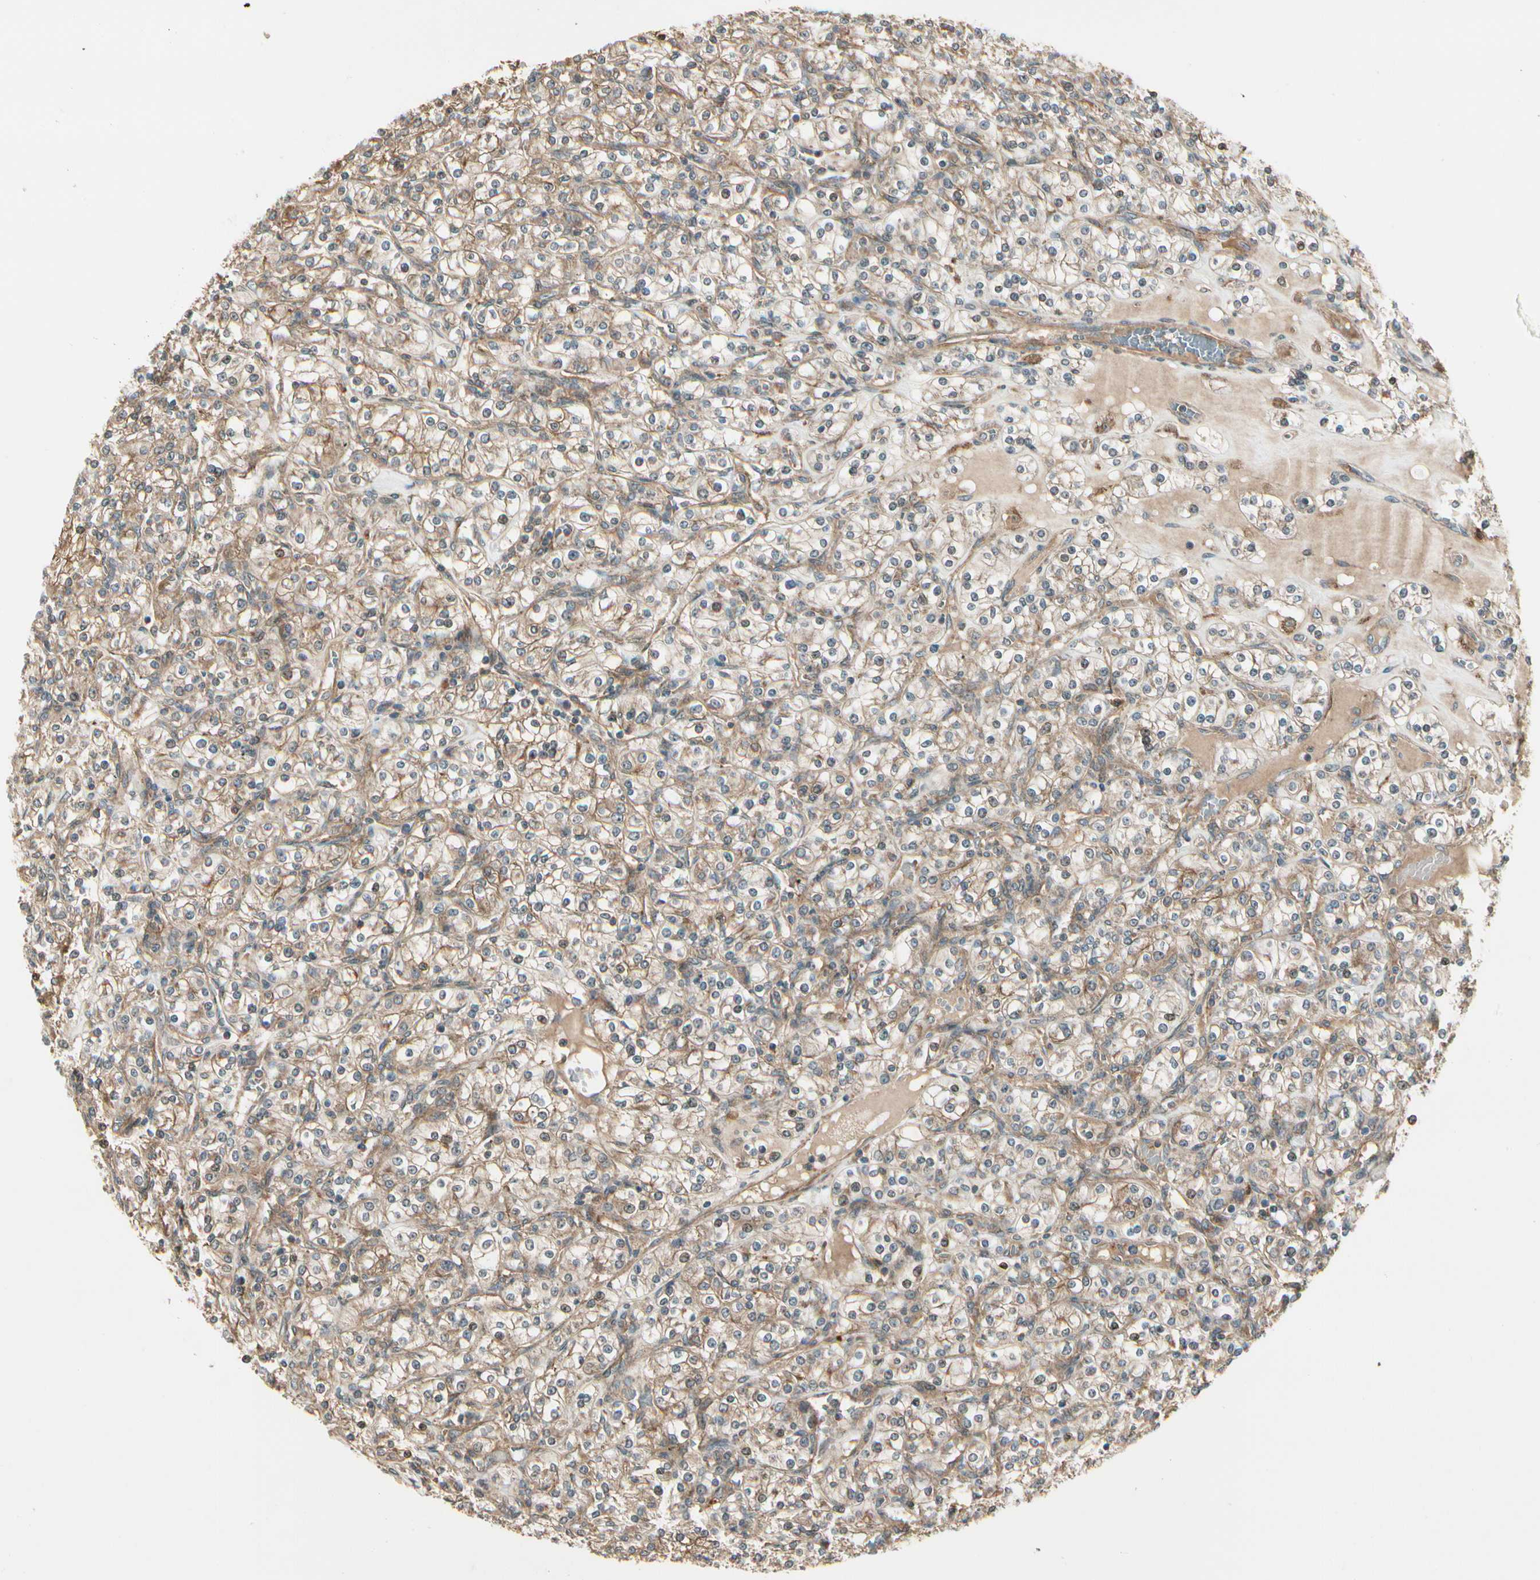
{"staining": {"intensity": "moderate", "quantity": ">75%", "location": "cytoplasmic/membranous"}, "tissue": "renal cancer", "cell_type": "Tumor cells", "image_type": "cancer", "snomed": [{"axis": "morphology", "description": "Adenocarcinoma, NOS"}, {"axis": "topography", "description": "Kidney"}], "caption": "This photomicrograph exhibits renal adenocarcinoma stained with IHC to label a protein in brown. The cytoplasmic/membranous of tumor cells show moderate positivity for the protein. Nuclei are counter-stained blue.", "gene": "FKBP15", "patient": {"sex": "male", "age": 77}}